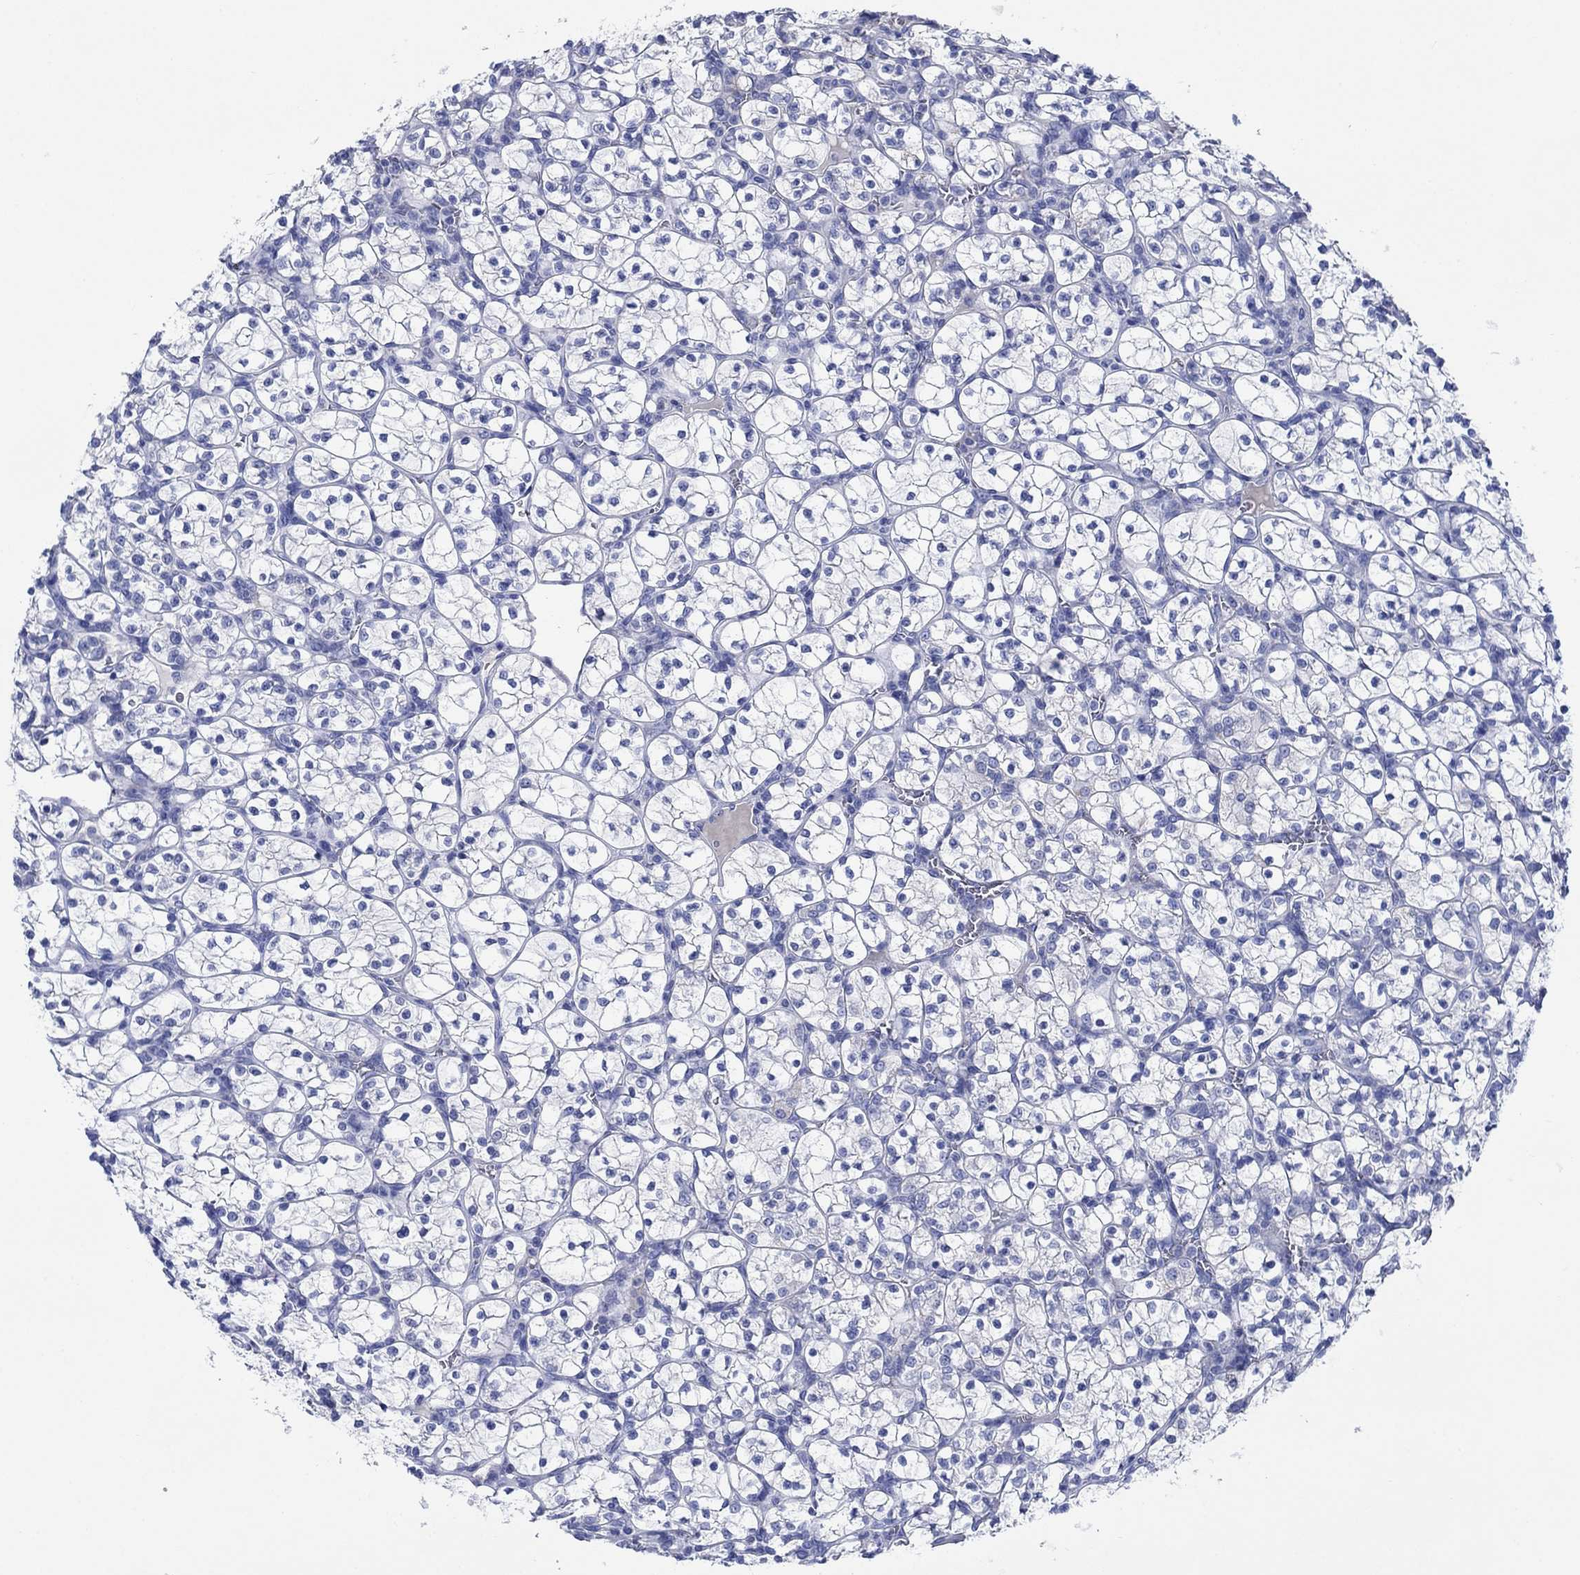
{"staining": {"intensity": "negative", "quantity": "none", "location": "none"}, "tissue": "renal cancer", "cell_type": "Tumor cells", "image_type": "cancer", "snomed": [{"axis": "morphology", "description": "Adenocarcinoma, NOS"}, {"axis": "topography", "description": "Kidney"}], "caption": "Tumor cells are negative for protein expression in human renal adenocarcinoma.", "gene": "TRIM16", "patient": {"sex": "female", "age": 89}}